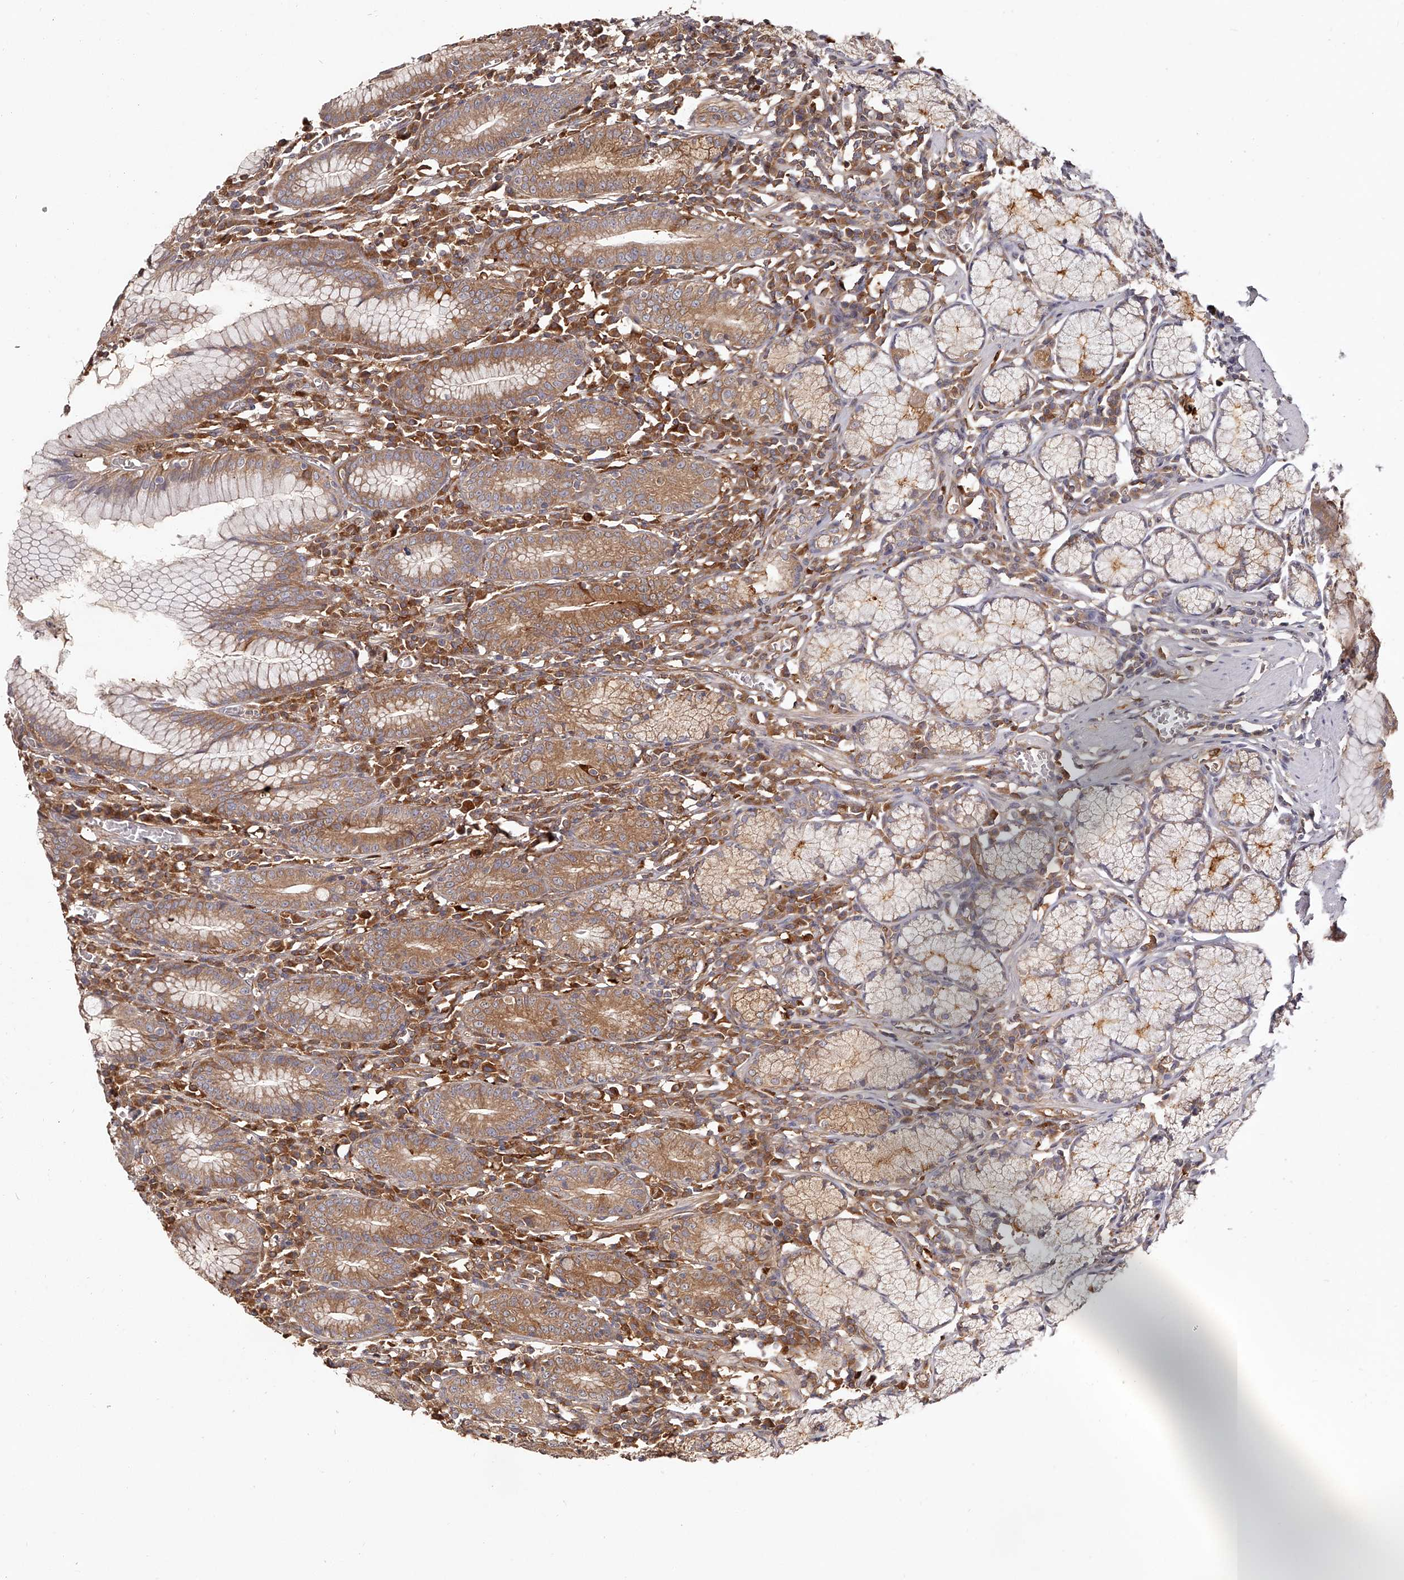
{"staining": {"intensity": "moderate", "quantity": ">75%", "location": "cytoplasmic/membranous"}, "tissue": "stomach", "cell_type": "Glandular cells", "image_type": "normal", "snomed": [{"axis": "morphology", "description": "Normal tissue, NOS"}, {"axis": "topography", "description": "Stomach"}], "caption": "The histopathology image displays staining of normal stomach, revealing moderate cytoplasmic/membranous protein expression (brown color) within glandular cells.", "gene": "LAP3", "patient": {"sex": "male", "age": 55}}